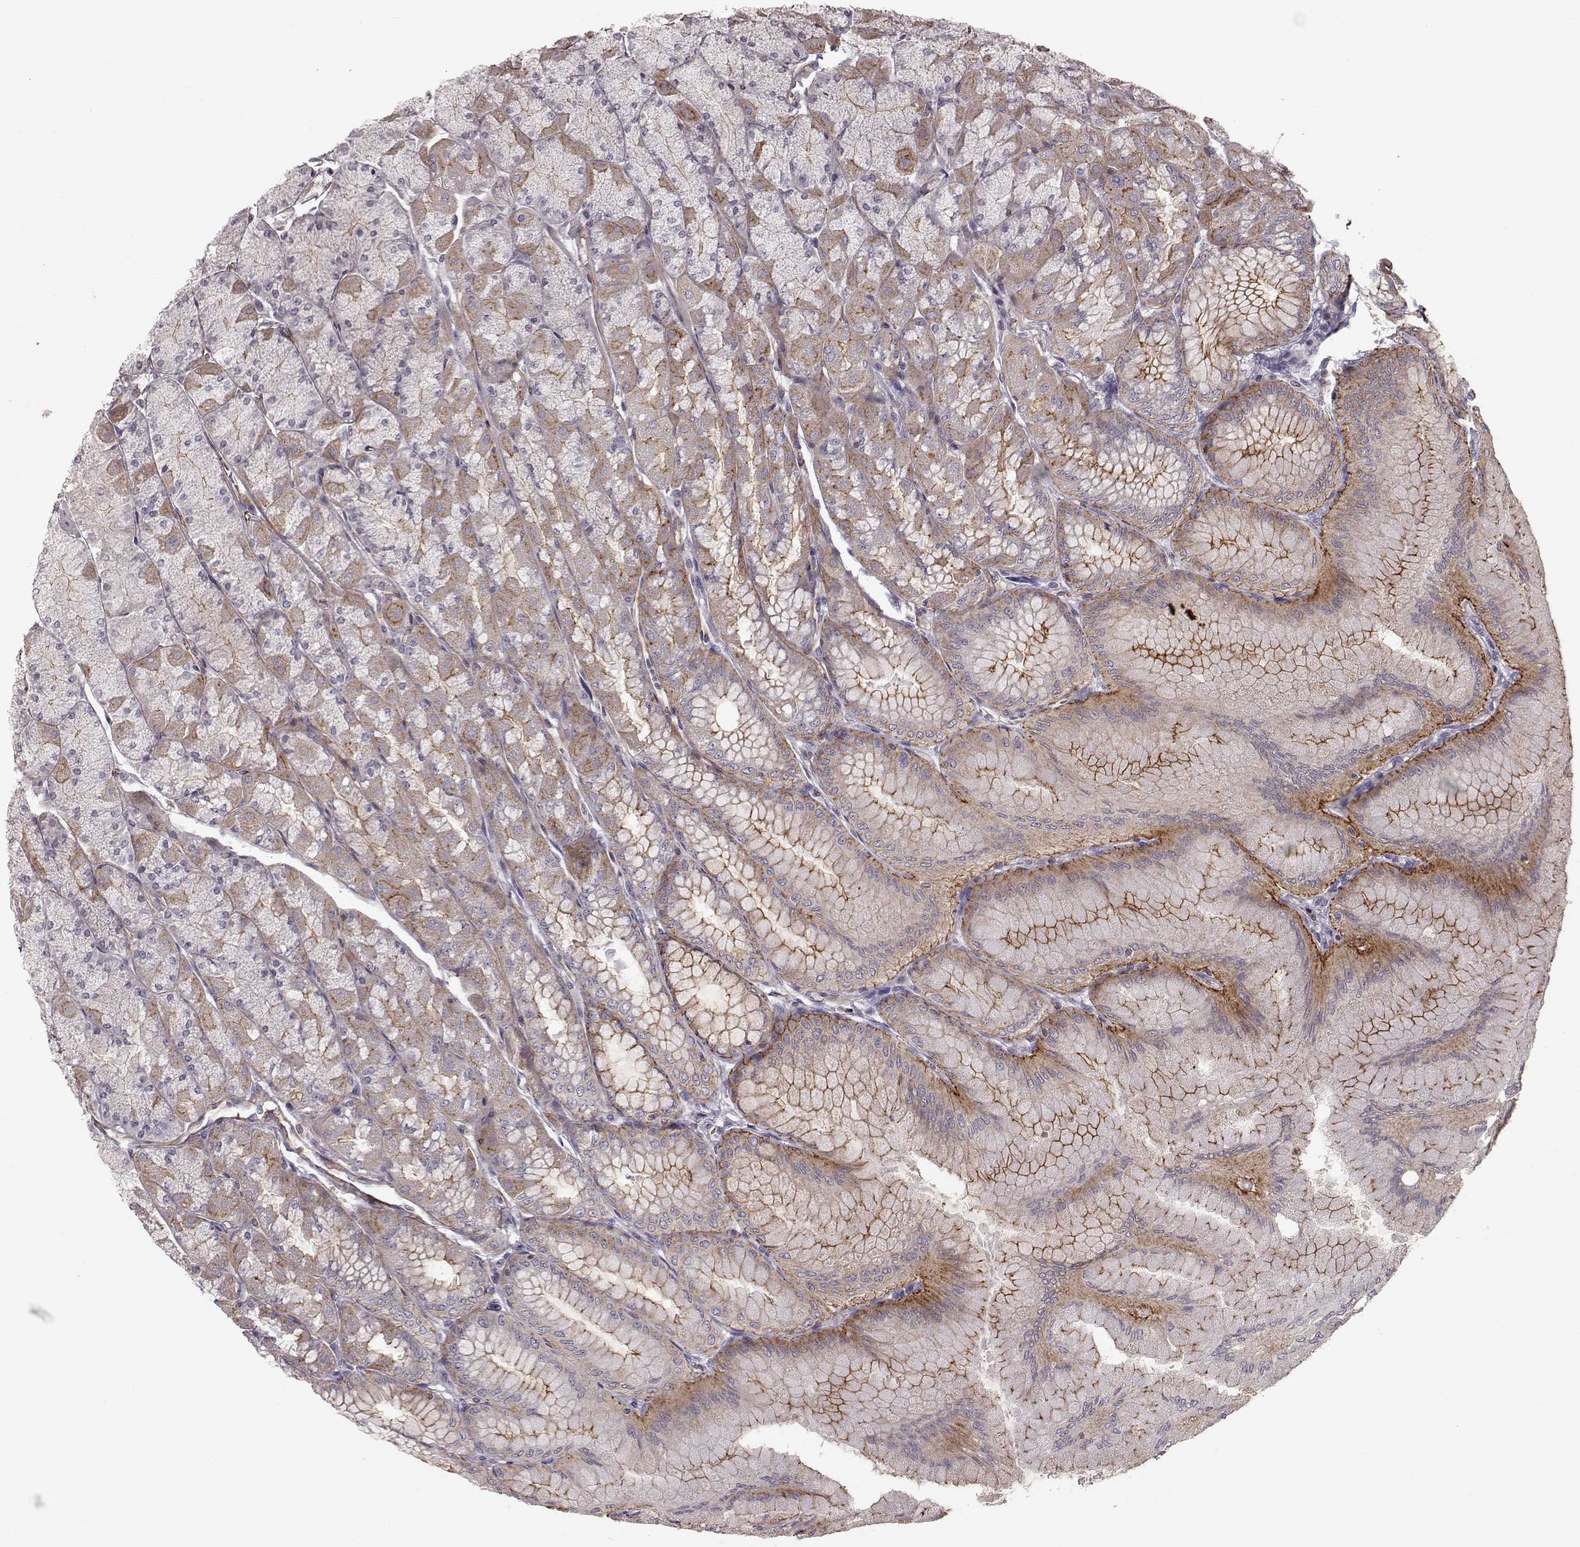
{"staining": {"intensity": "moderate", "quantity": "<25%", "location": "cytoplasmic/membranous"}, "tissue": "stomach", "cell_type": "Glandular cells", "image_type": "normal", "snomed": [{"axis": "morphology", "description": "Normal tissue, NOS"}, {"axis": "topography", "description": "Stomach, upper"}], "caption": "Brown immunohistochemical staining in unremarkable stomach shows moderate cytoplasmic/membranous positivity in about <25% of glandular cells. The staining is performed using DAB (3,3'-diaminobenzidine) brown chromogen to label protein expression. The nuclei are counter-stained blue using hematoxylin.", "gene": "SLC22A18", "patient": {"sex": "male", "age": 60}}